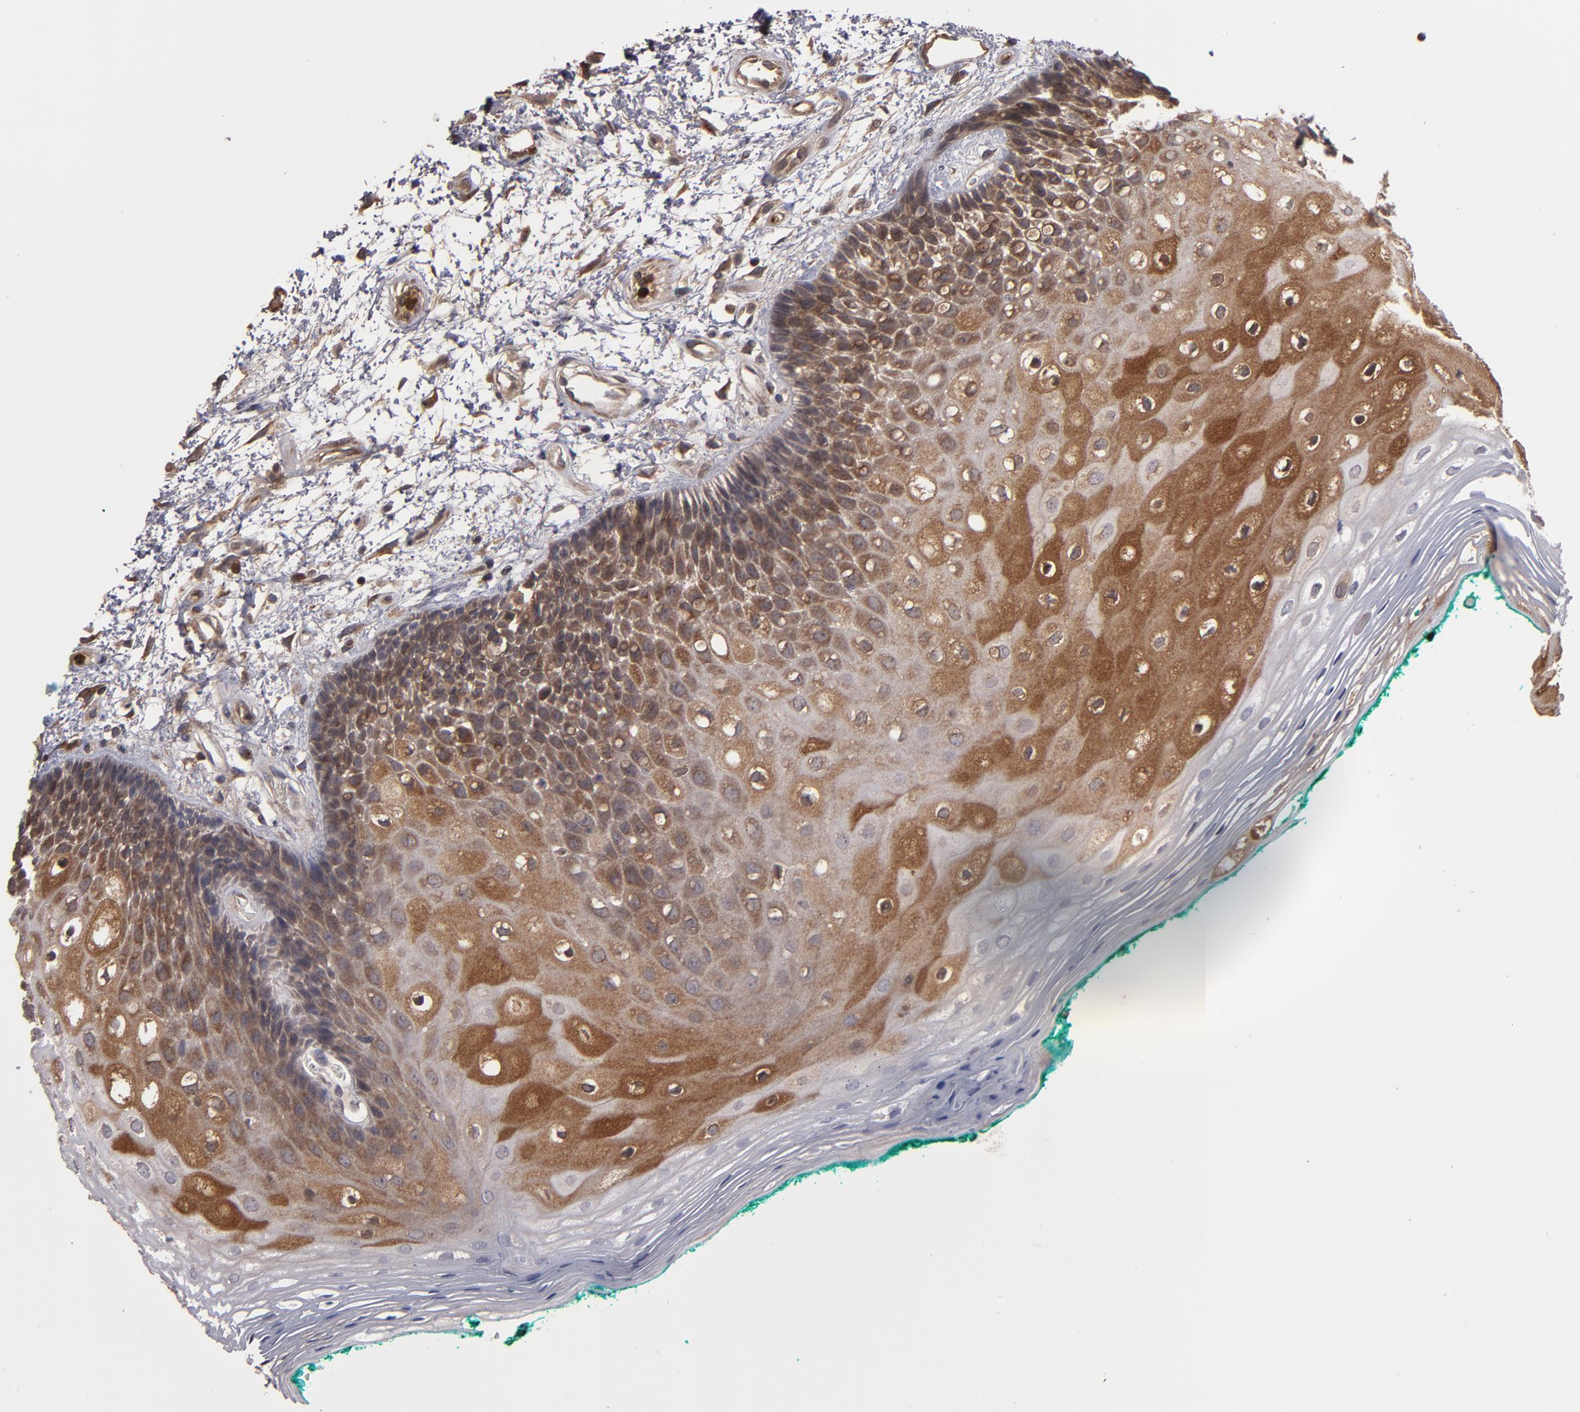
{"staining": {"intensity": "moderate", "quantity": "25%-75%", "location": "cytoplasmic/membranous"}, "tissue": "oral mucosa", "cell_type": "Squamous epithelial cells", "image_type": "normal", "snomed": [{"axis": "morphology", "description": "Normal tissue, NOS"}, {"axis": "morphology", "description": "Squamous cell carcinoma, NOS"}, {"axis": "topography", "description": "Skeletal muscle"}, {"axis": "topography", "description": "Oral tissue"}, {"axis": "topography", "description": "Head-Neck"}], "caption": "The image shows immunohistochemical staining of normal oral mucosa. There is moderate cytoplasmic/membranous staining is identified in approximately 25%-75% of squamous epithelial cells. Immunohistochemistry (ihc) stains the protein of interest in brown and the nuclei are stained blue.", "gene": "SERPINA7", "patient": {"sex": "female", "age": 84}}